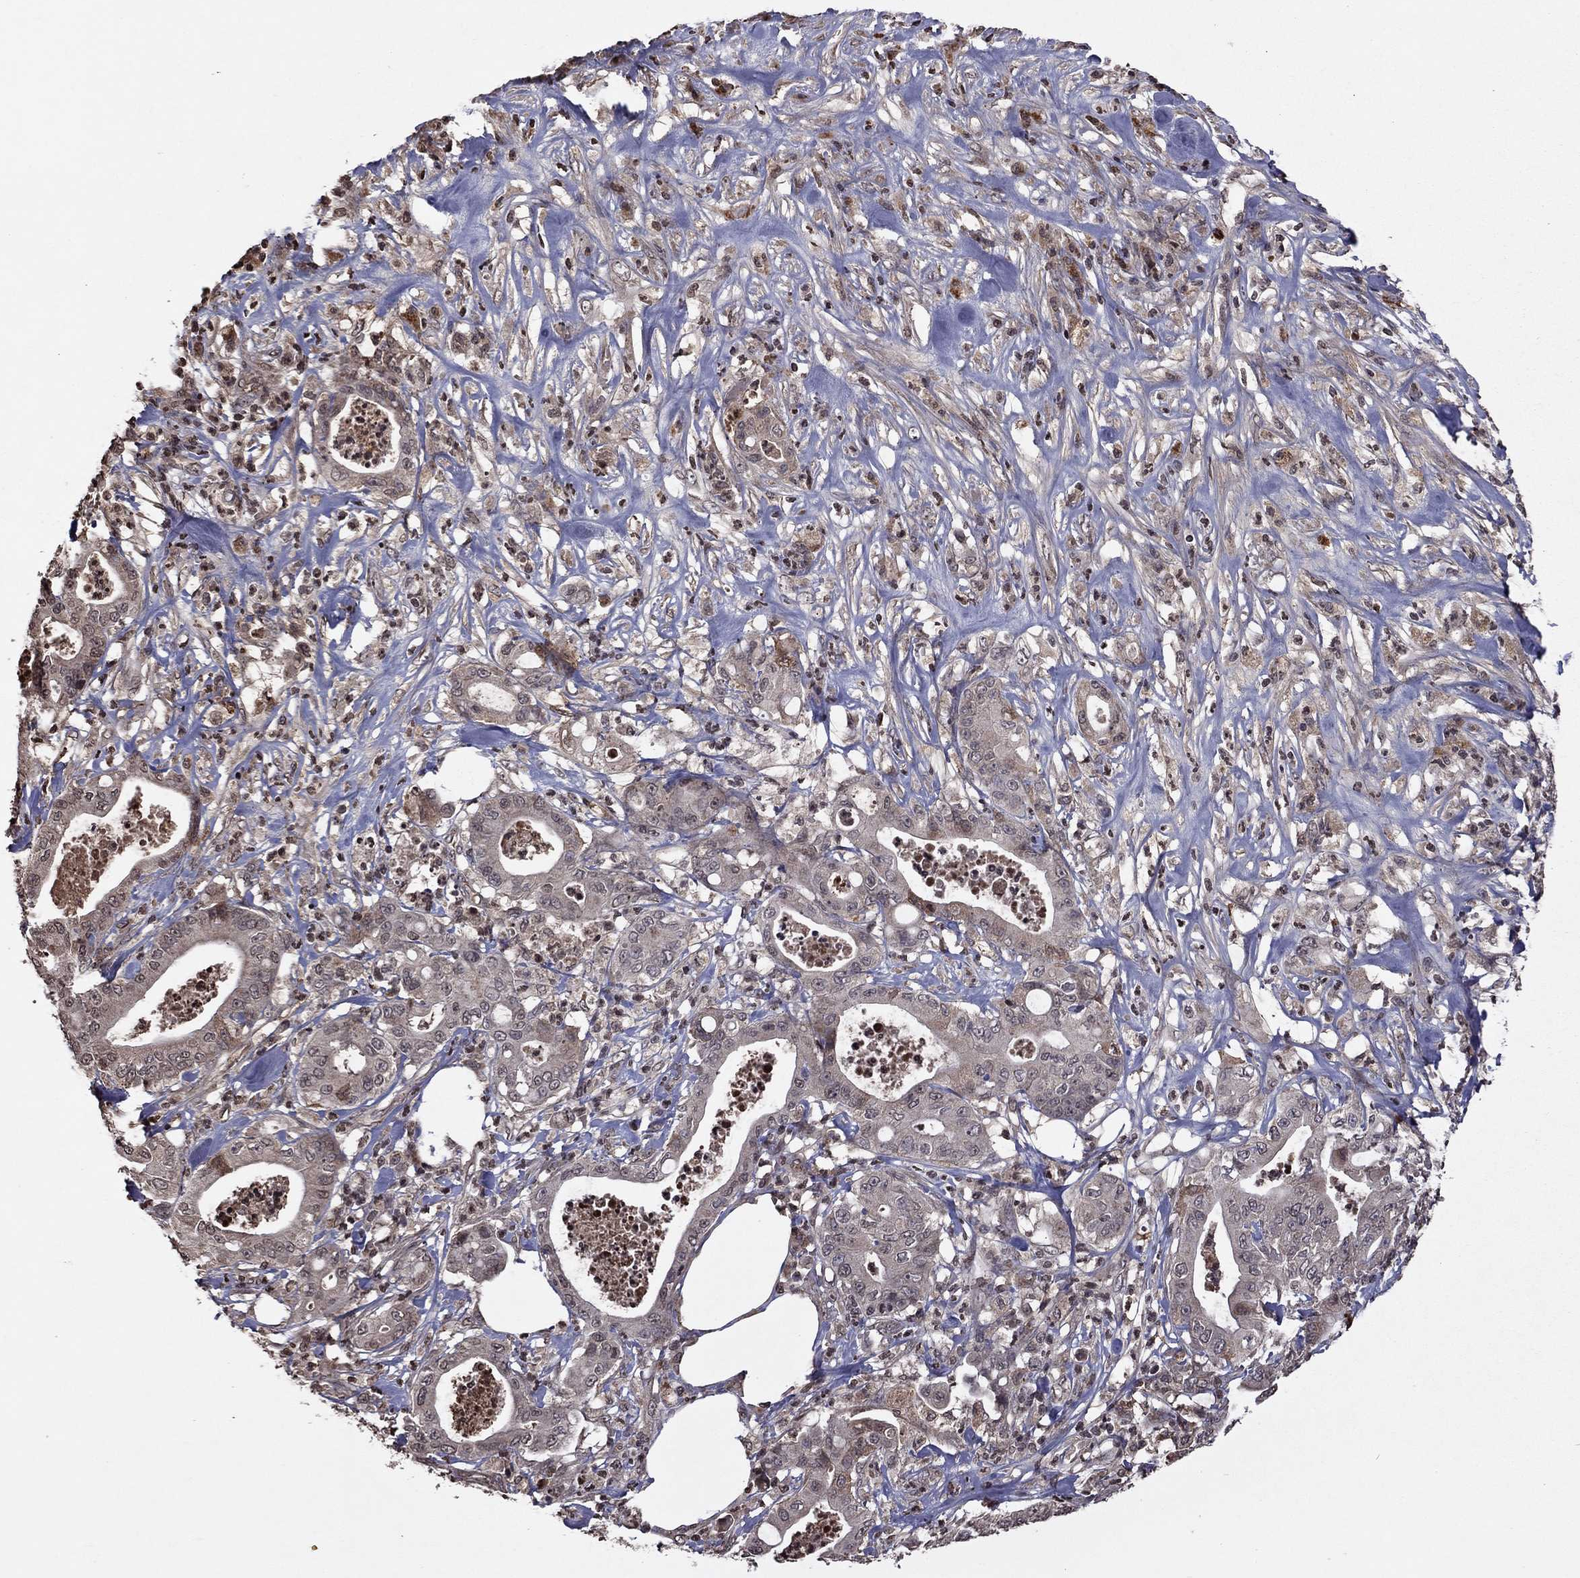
{"staining": {"intensity": "weak", "quantity": "<25%", "location": "cytoplasmic/membranous"}, "tissue": "pancreatic cancer", "cell_type": "Tumor cells", "image_type": "cancer", "snomed": [{"axis": "morphology", "description": "Adenocarcinoma, NOS"}, {"axis": "topography", "description": "Pancreas"}], "caption": "Protein analysis of pancreatic adenocarcinoma demonstrates no significant expression in tumor cells.", "gene": "NLGN1", "patient": {"sex": "male", "age": 71}}